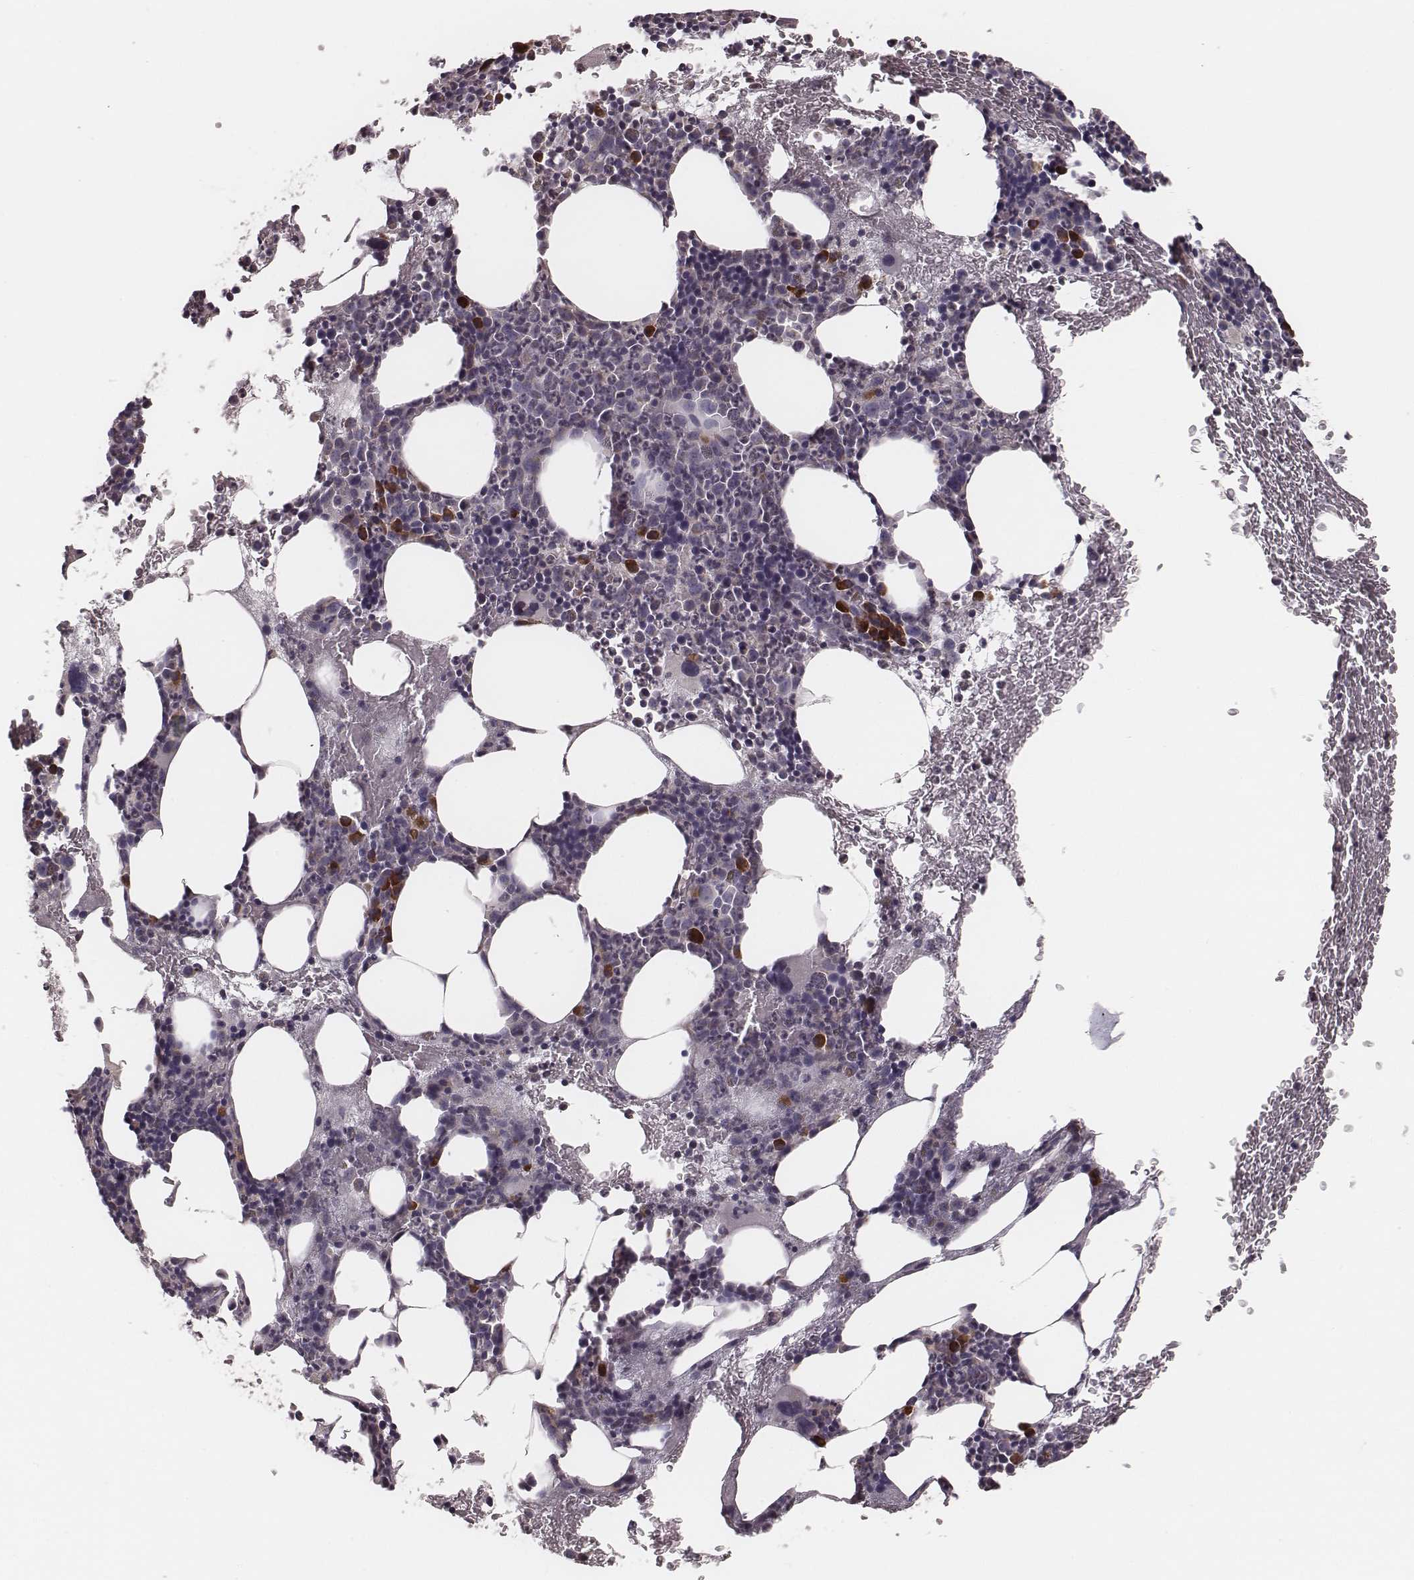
{"staining": {"intensity": "strong", "quantity": "<25%", "location": "cytoplasmic/membranous"}, "tissue": "bone marrow", "cell_type": "Hematopoietic cells", "image_type": "normal", "snomed": [{"axis": "morphology", "description": "Normal tissue, NOS"}, {"axis": "topography", "description": "Bone marrow"}], "caption": "This image shows immunohistochemistry (IHC) staining of benign human bone marrow, with medium strong cytoplasmic/membranous staining in about <25% of hematopoietic cells.", "gene": "P2RX5", "patient": {"sex": "male", "age": 89}}